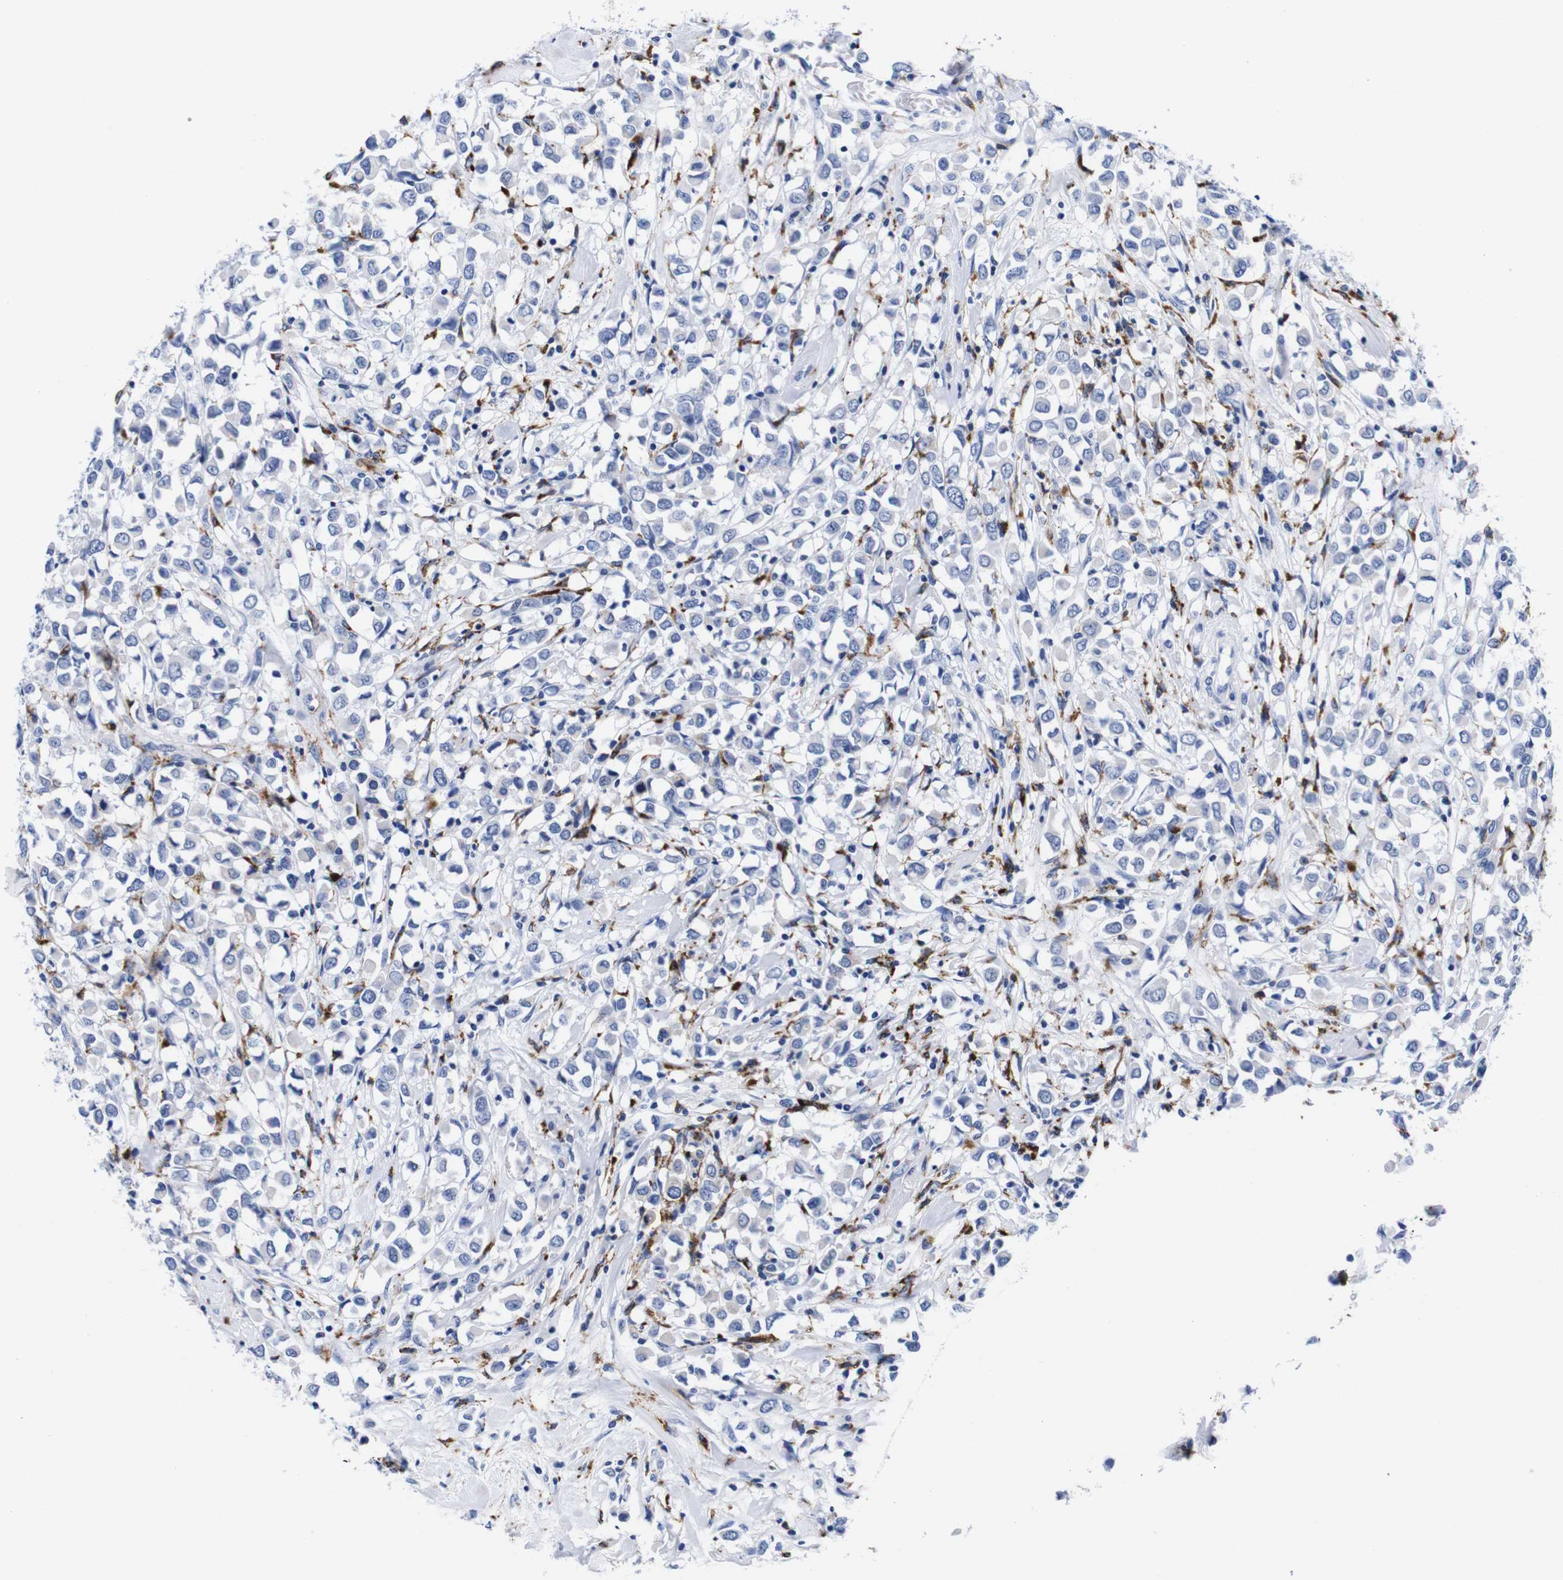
{"staining": {"intensity": "negative", "quantity": "none", "location": "none"}, "tissue": "breast cancer", "cell_type": "Tumor cells", "image_type": "cancer", "snomed": [{"axis": "morphology", "description": "Duct carcinoma"}, {"axis": "topography", "description": "Breast"}], "caption": "The photomicrograph demonstrates no staining of tumor cells in breast intraductal carcinoma. The staining was performed using DAB (3,3'-diaminobenzidine) to visualize the protein expression in brown, while the nuclei were stained in blue with hematoxylin (Magnification: 20x).", "gene": "HLA-DMB", "patient": {"sex": "female", "age": 61}}